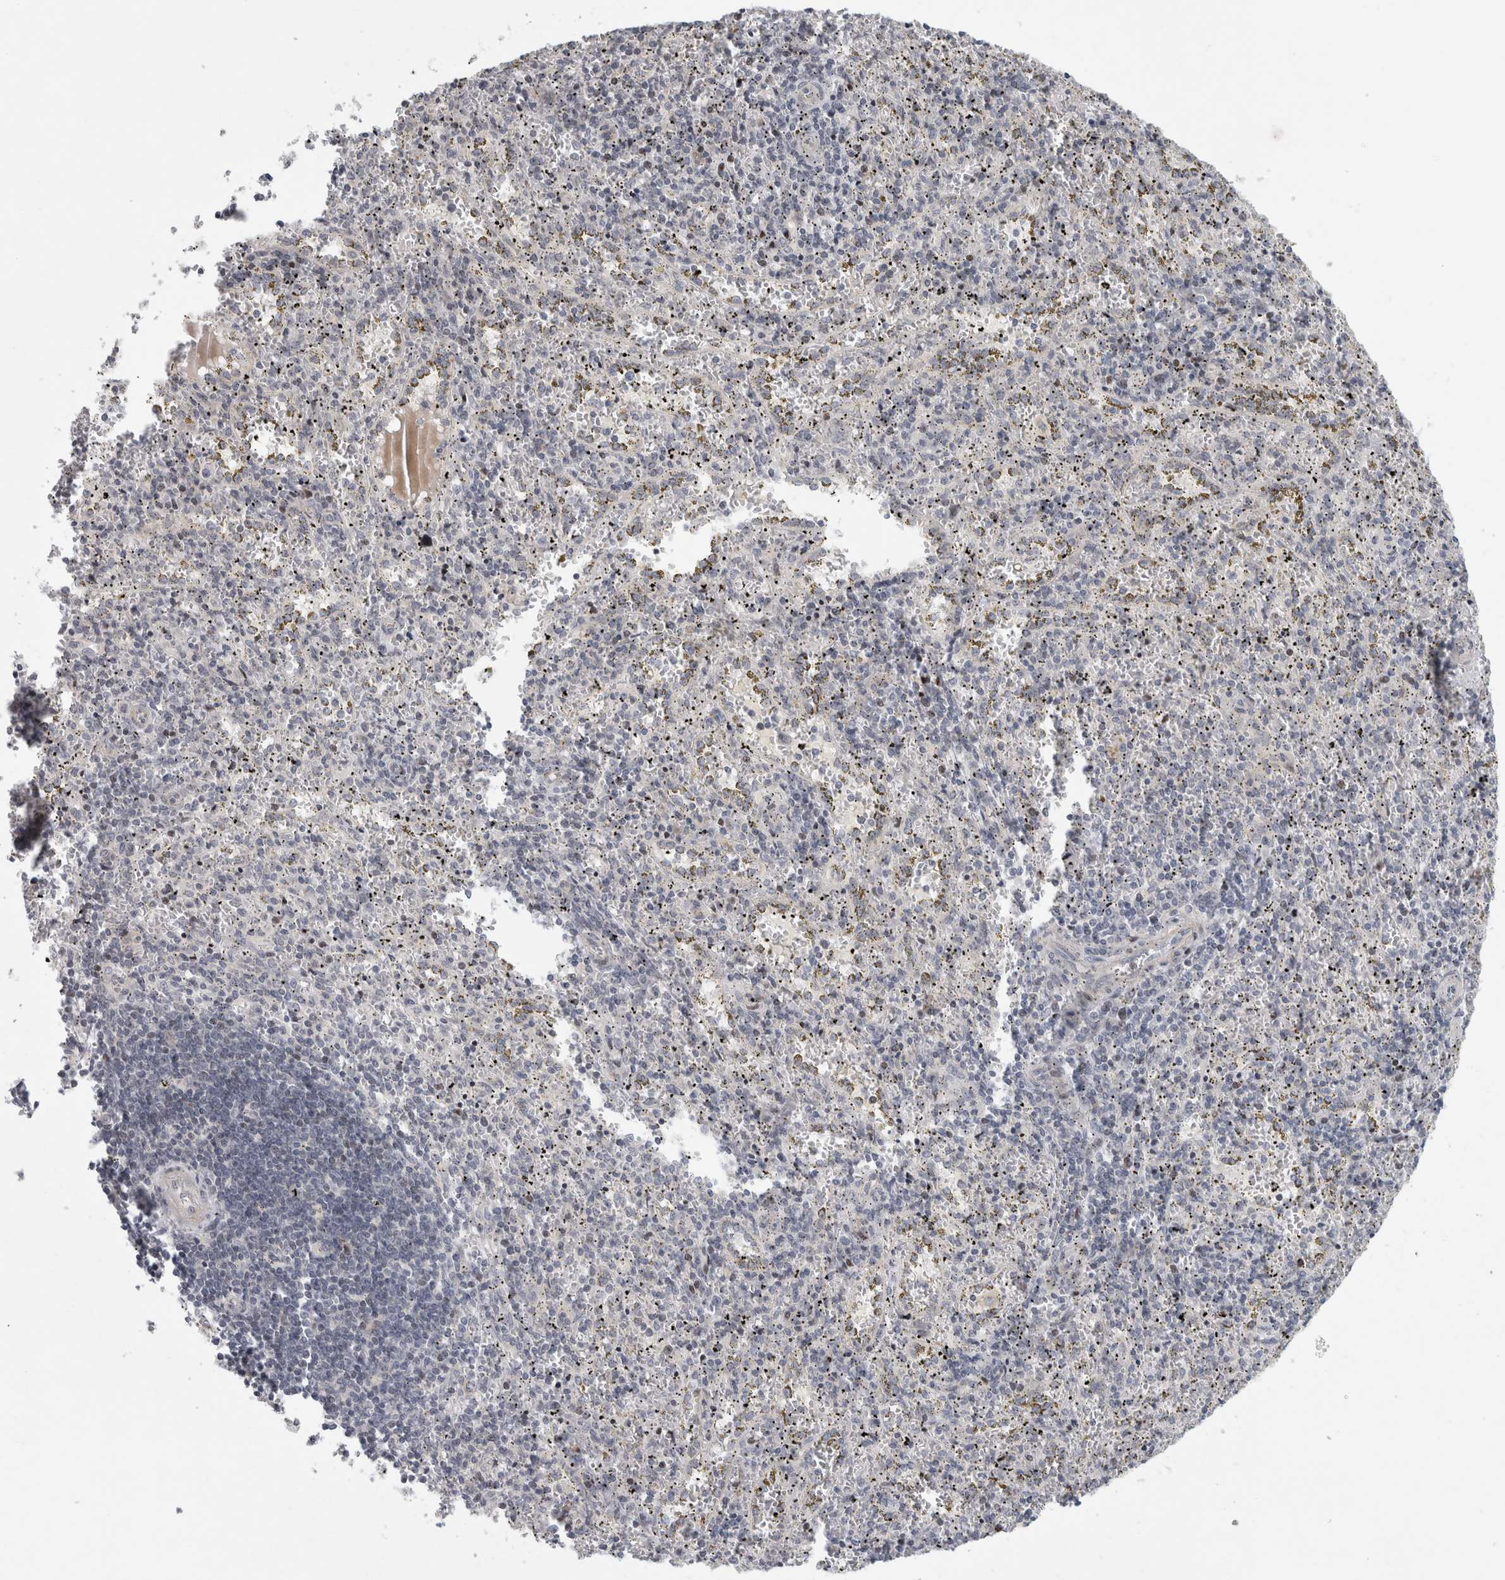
{"staining": {"intensity": "negative", "quantity": "none", "location": "none"}, "tissue": "spleen", "cell_type": "Cells in red pulp", "image_type": "normal", "snomed": [{"axis": "morphology", "description": "Normal tissue, NOS"}, {"axis": "topography", "description": "Spleen"}], "caption": "Photomicrograph shows no significant protein positivity in cells in red pulp of normal spleen.", "gene": "UTP25", "patient": {"sex": "male", "age": 11}}